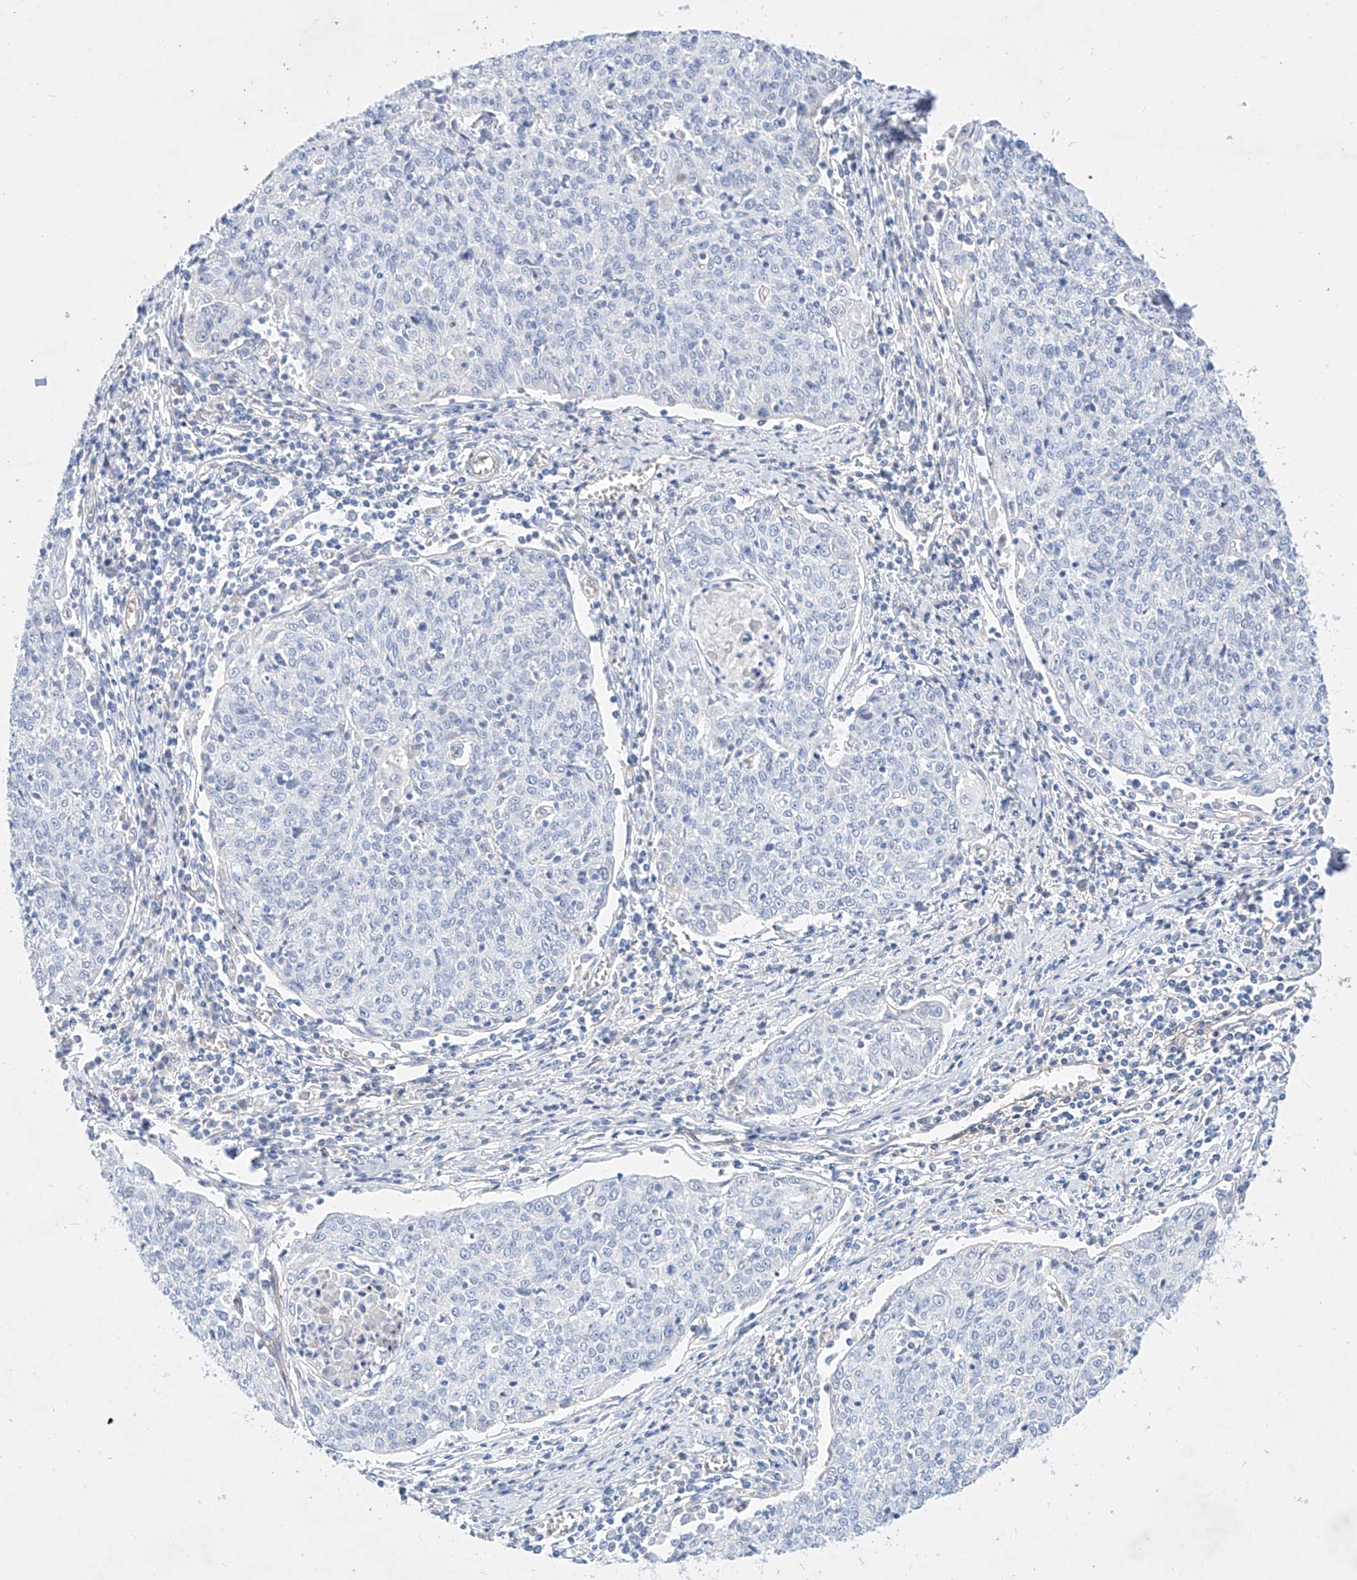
{"staining": {"intensity": "negative", "quantity": "none", "location": "none"}, "tissue": "cervical cancer", "cell_type": "Tumor cells", "image_type": "cancer", "snomed": [{"axis": "morphology", "description": "Squamous cell carcinoma, NOS"}, {"axis": "topography", "description": "Cervix"}], "caption": "Tumor cells show no significant protein staining in cervical cancer.", "gene": "SBSPON", "patient": {"sex": "female", "age": 48}}